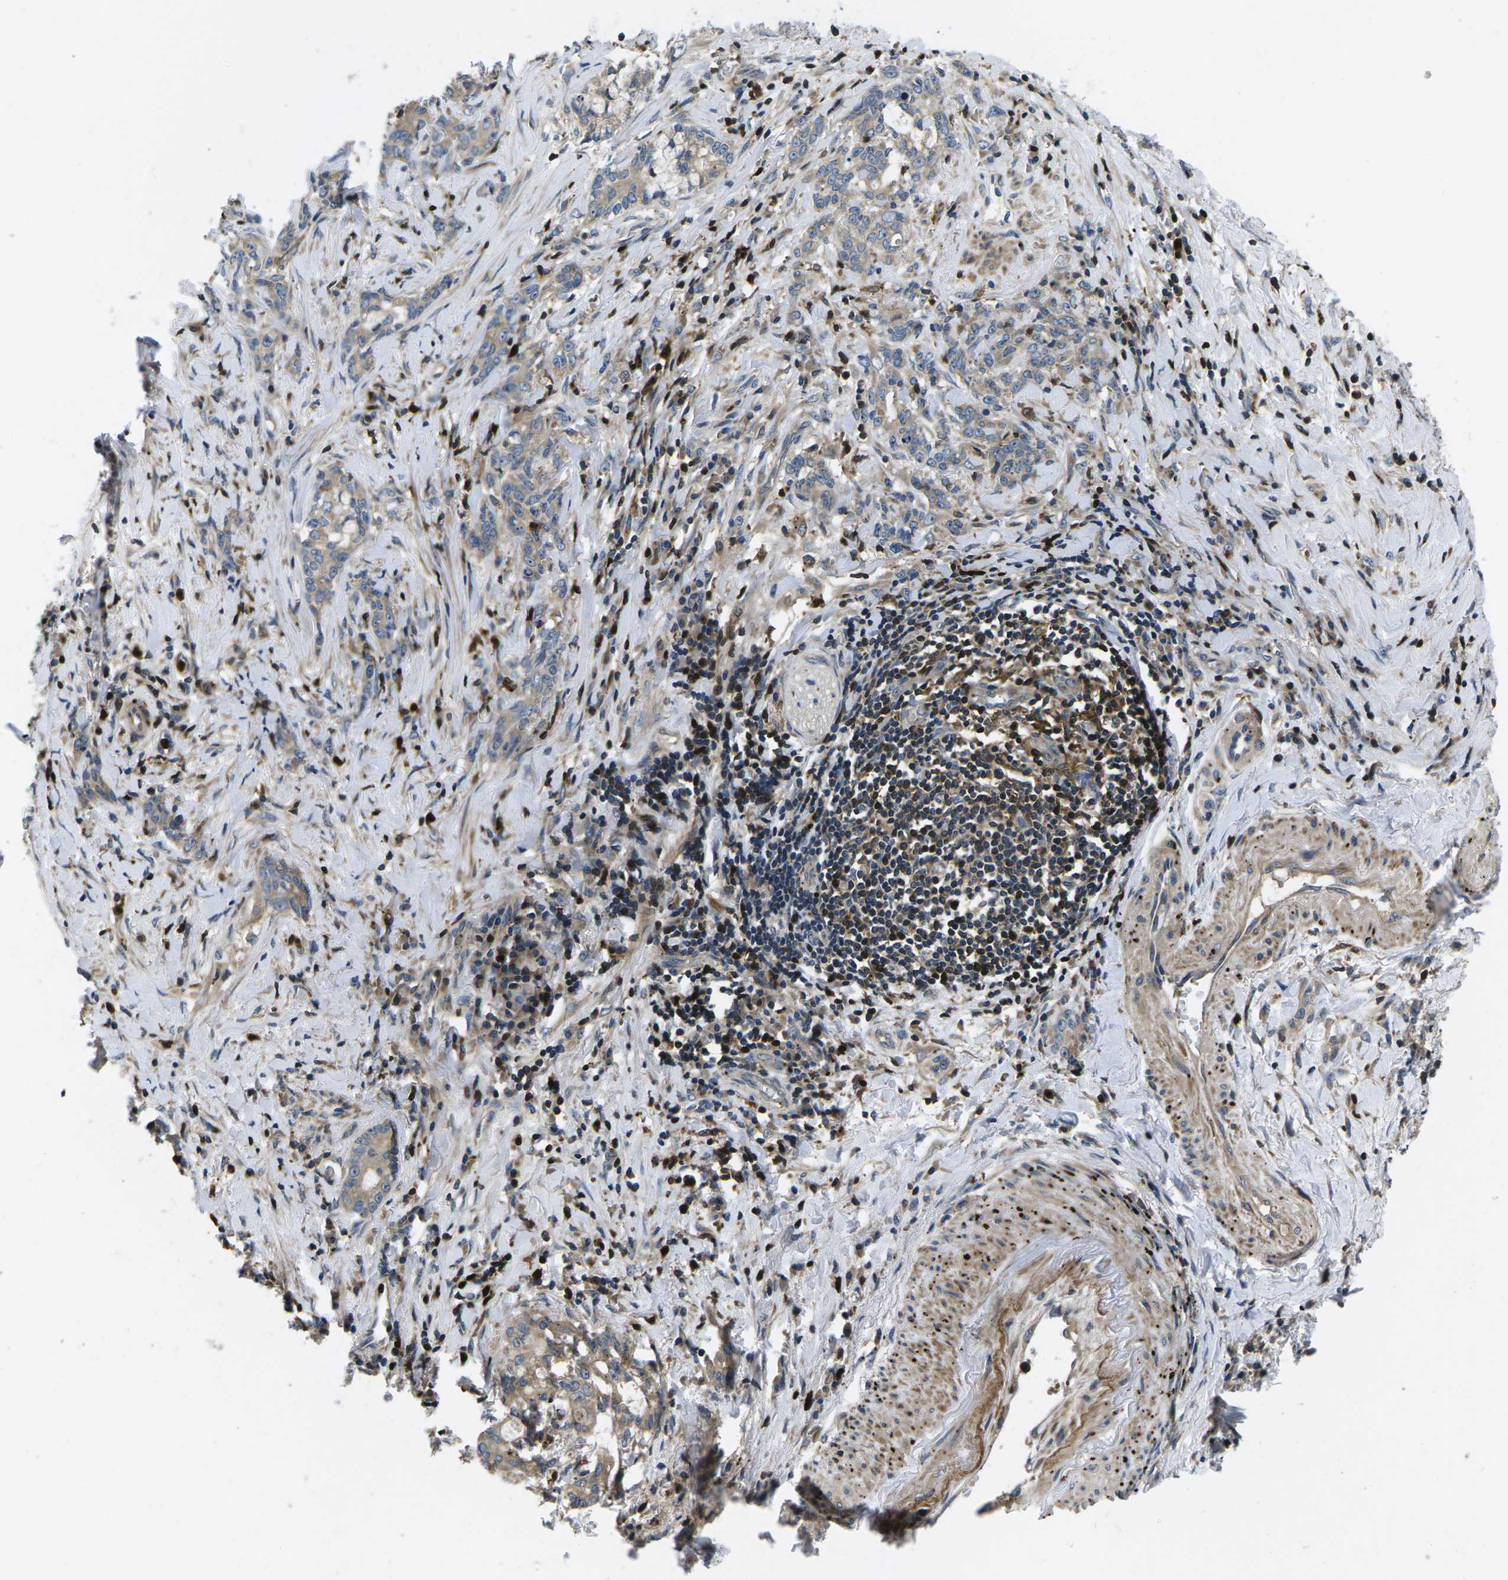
{"staining": {"intensity": "weak", "quantity": ">75%", "location": "cytoplasmic/membranous"}, "tissue": "stomach cancer", "cell_type": "Tumor cells", "image_type": "cancer", "snomed": [{"axis": "morphology", "description": "Adenocarcinoma, NOS"}, {"axis": "topography", "description": "Stomach, lower"}], "caption": "Adenocarcinoma (stomach) was stained to show a protein in brown. There is low levels of weak cytoplasmic/membranous positivity in about >75% of tumor cells.", "gene": "PLCE1", "patient": {"sex": "male", "age": 88}}